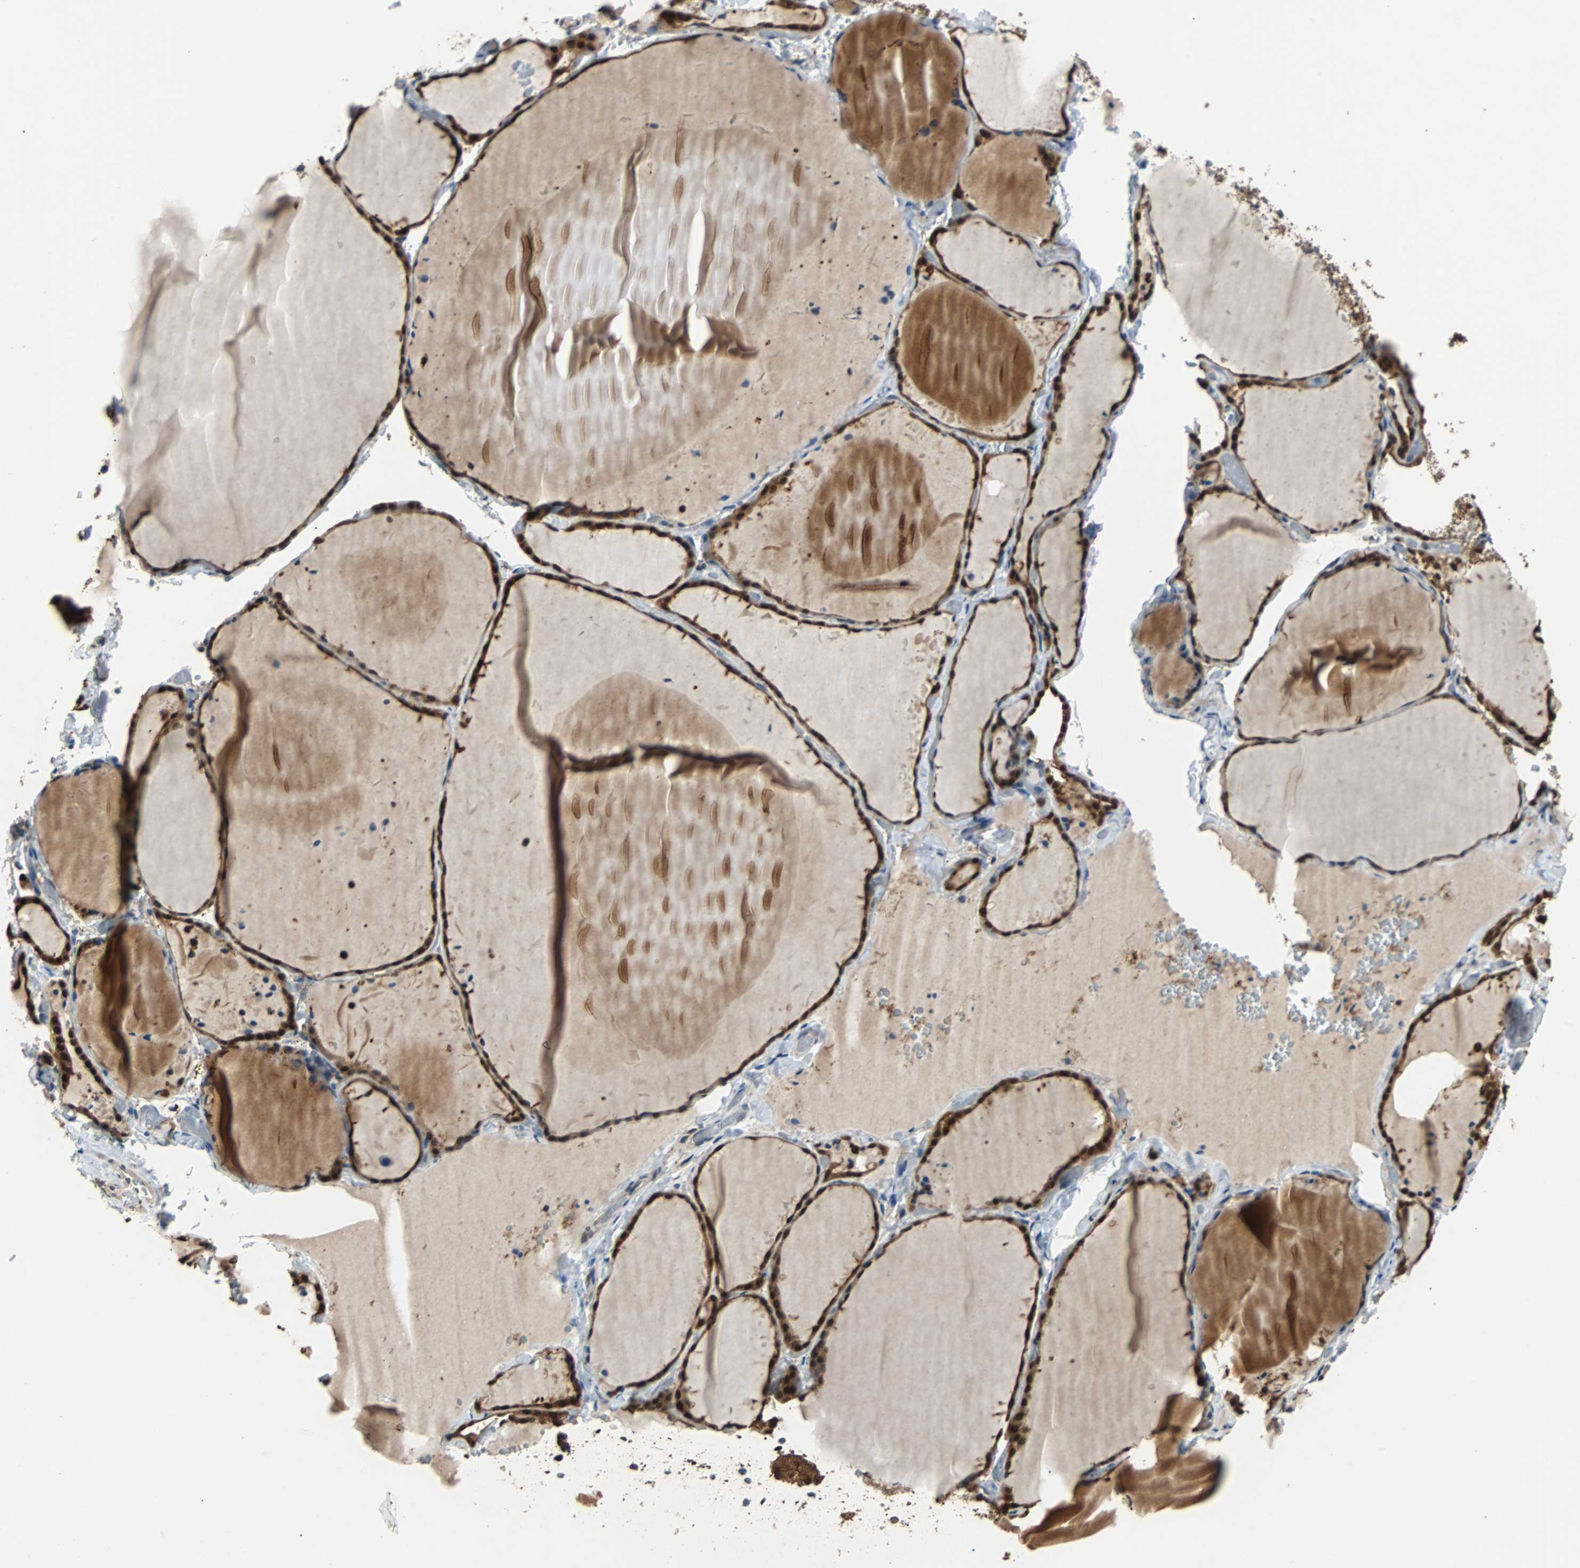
{"staining": {"intensity": "strong", "quantity": ">75%", "location": "nuclear"}, "tissue": "thyroid gland", "cell_type": "Glandular cells", "image_type": "normal", "snomed": [{"axis": "morphology", "description": "Normal tissue, NOS"}, {"axis": "topography", "description": "Thyroid gland"}], "caption": "A histopathology image showing strong nuclear expression in about >75% of glandular cells in benign thyroid gland, as visualized by brown immunohistochemical staining.", "gene": "PRDX6", "patient": {"sex": "female", "age": 22}}